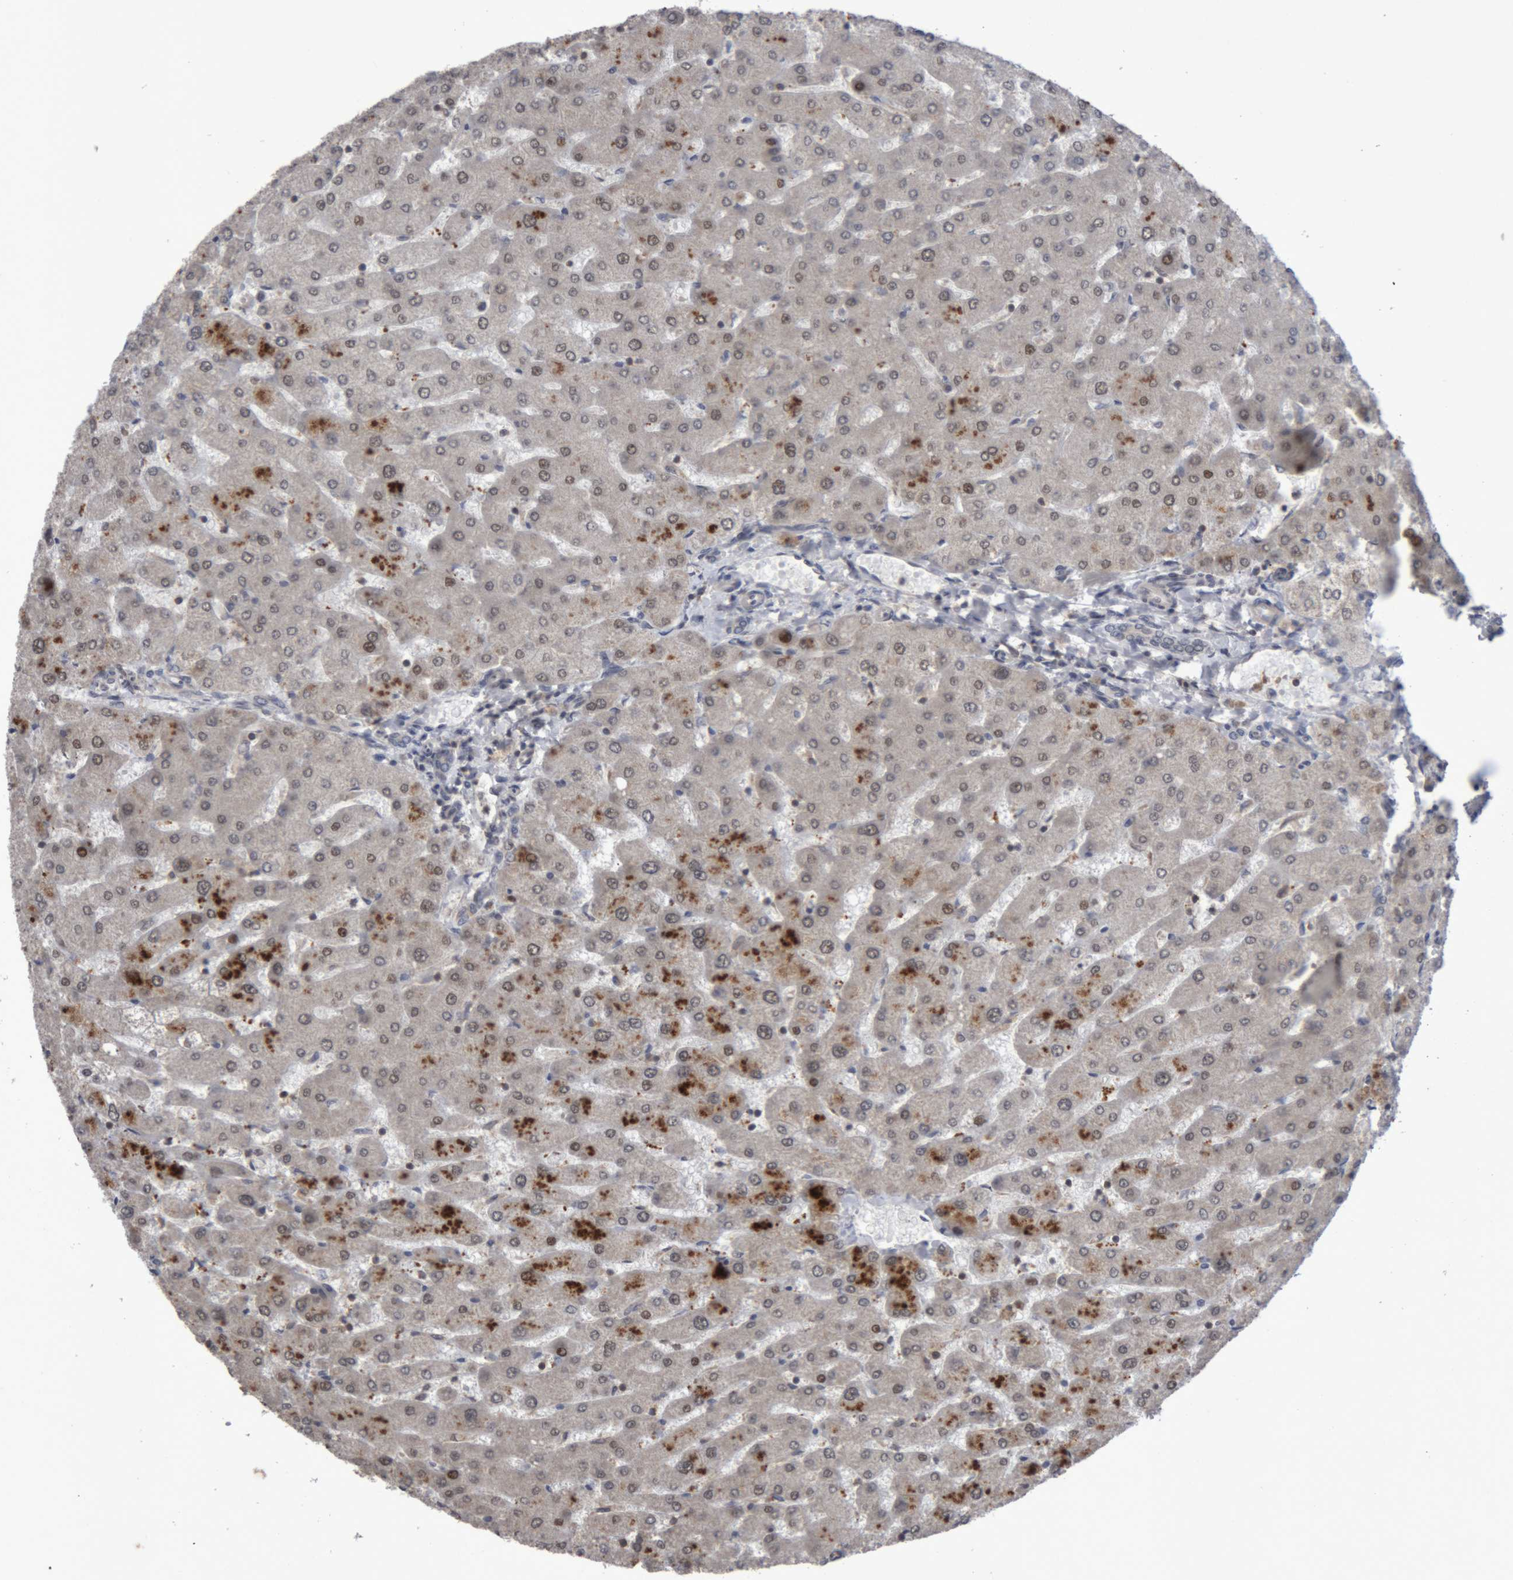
{"staining": {"intensity": "negative", "quantity": "none", "location": "none"}, "tissue": "liver", "cell_type": "Cholangiocytes", "image_type": "normal", "snomed": [{"axis": "morphology", "description": "Normal tissue, NOS"}, {"axis": "topography", "description": "Liver"}], "caption": "Immunohistochemical staining of unremarkable liver displays no significant positivity in cholangiocytes. (DAB (3,3'-diaminobenzidine) immunohistochemistry (IHC) visualized using brightfield microscopy, high magnification).", "gene": "NFATC2", "patient": {"sex": "male", "age": 55}}